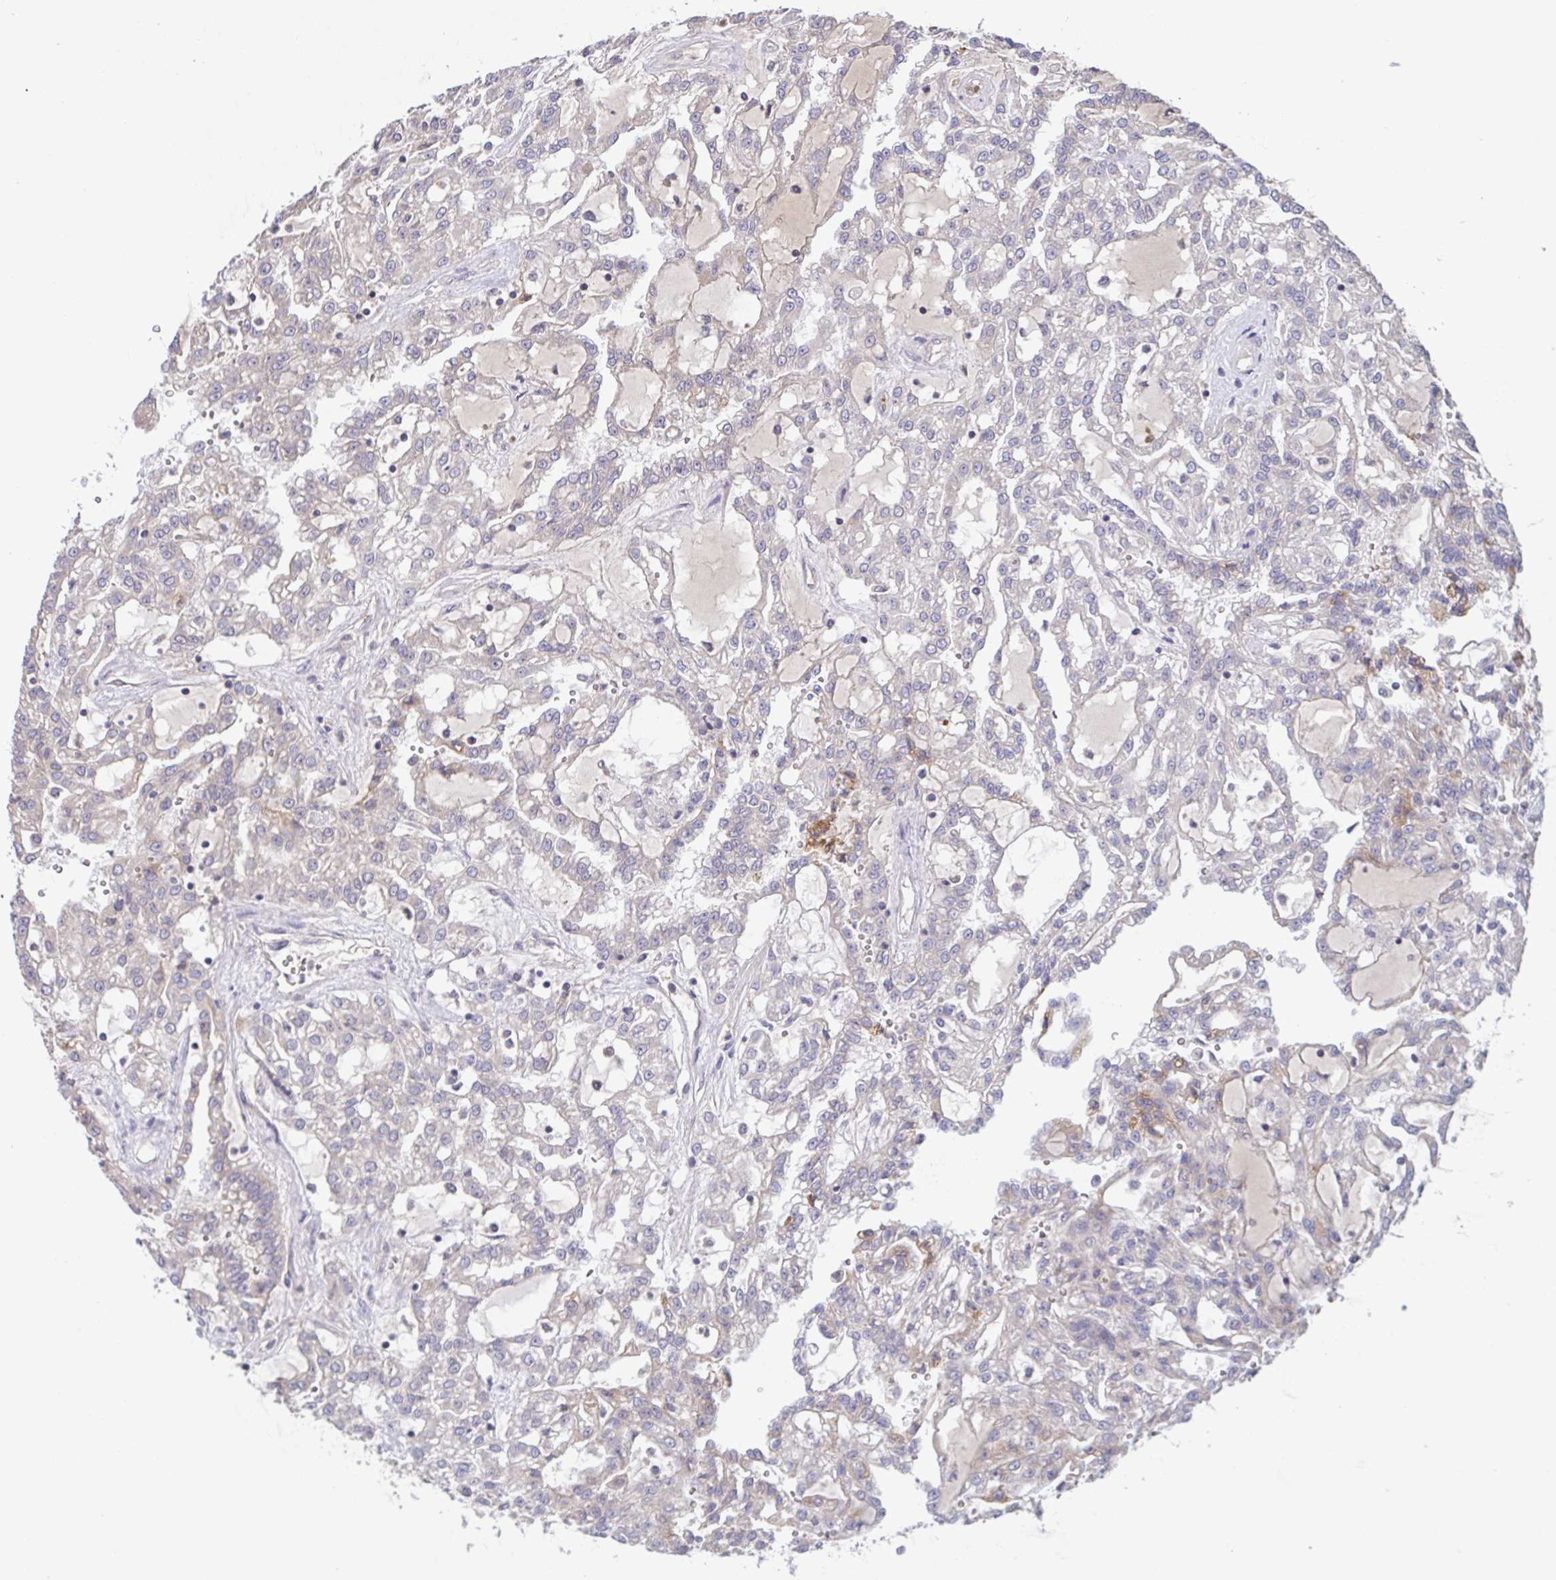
{"staining": {"intensity": "negative", "quantity": "none", "location": "none"}, "tissue": "renal cancer", "cell_type": "Tumor cells", "image_type": "cancer", "snomed": [{"axis": "morphology", "description": "Adenocarcinoma, NOS"}, {"axis": "topography", "description": "Kidney"}], "caption": "This histopathology image is of renal adenocarcinoma stained with immunohistochemistry to label a protein in brown with the nuclei are counter-stained blue. There is no expression in tumor cells.", "gene": "OSBPL7", "patient": {"sex": "male", "age": 63}}